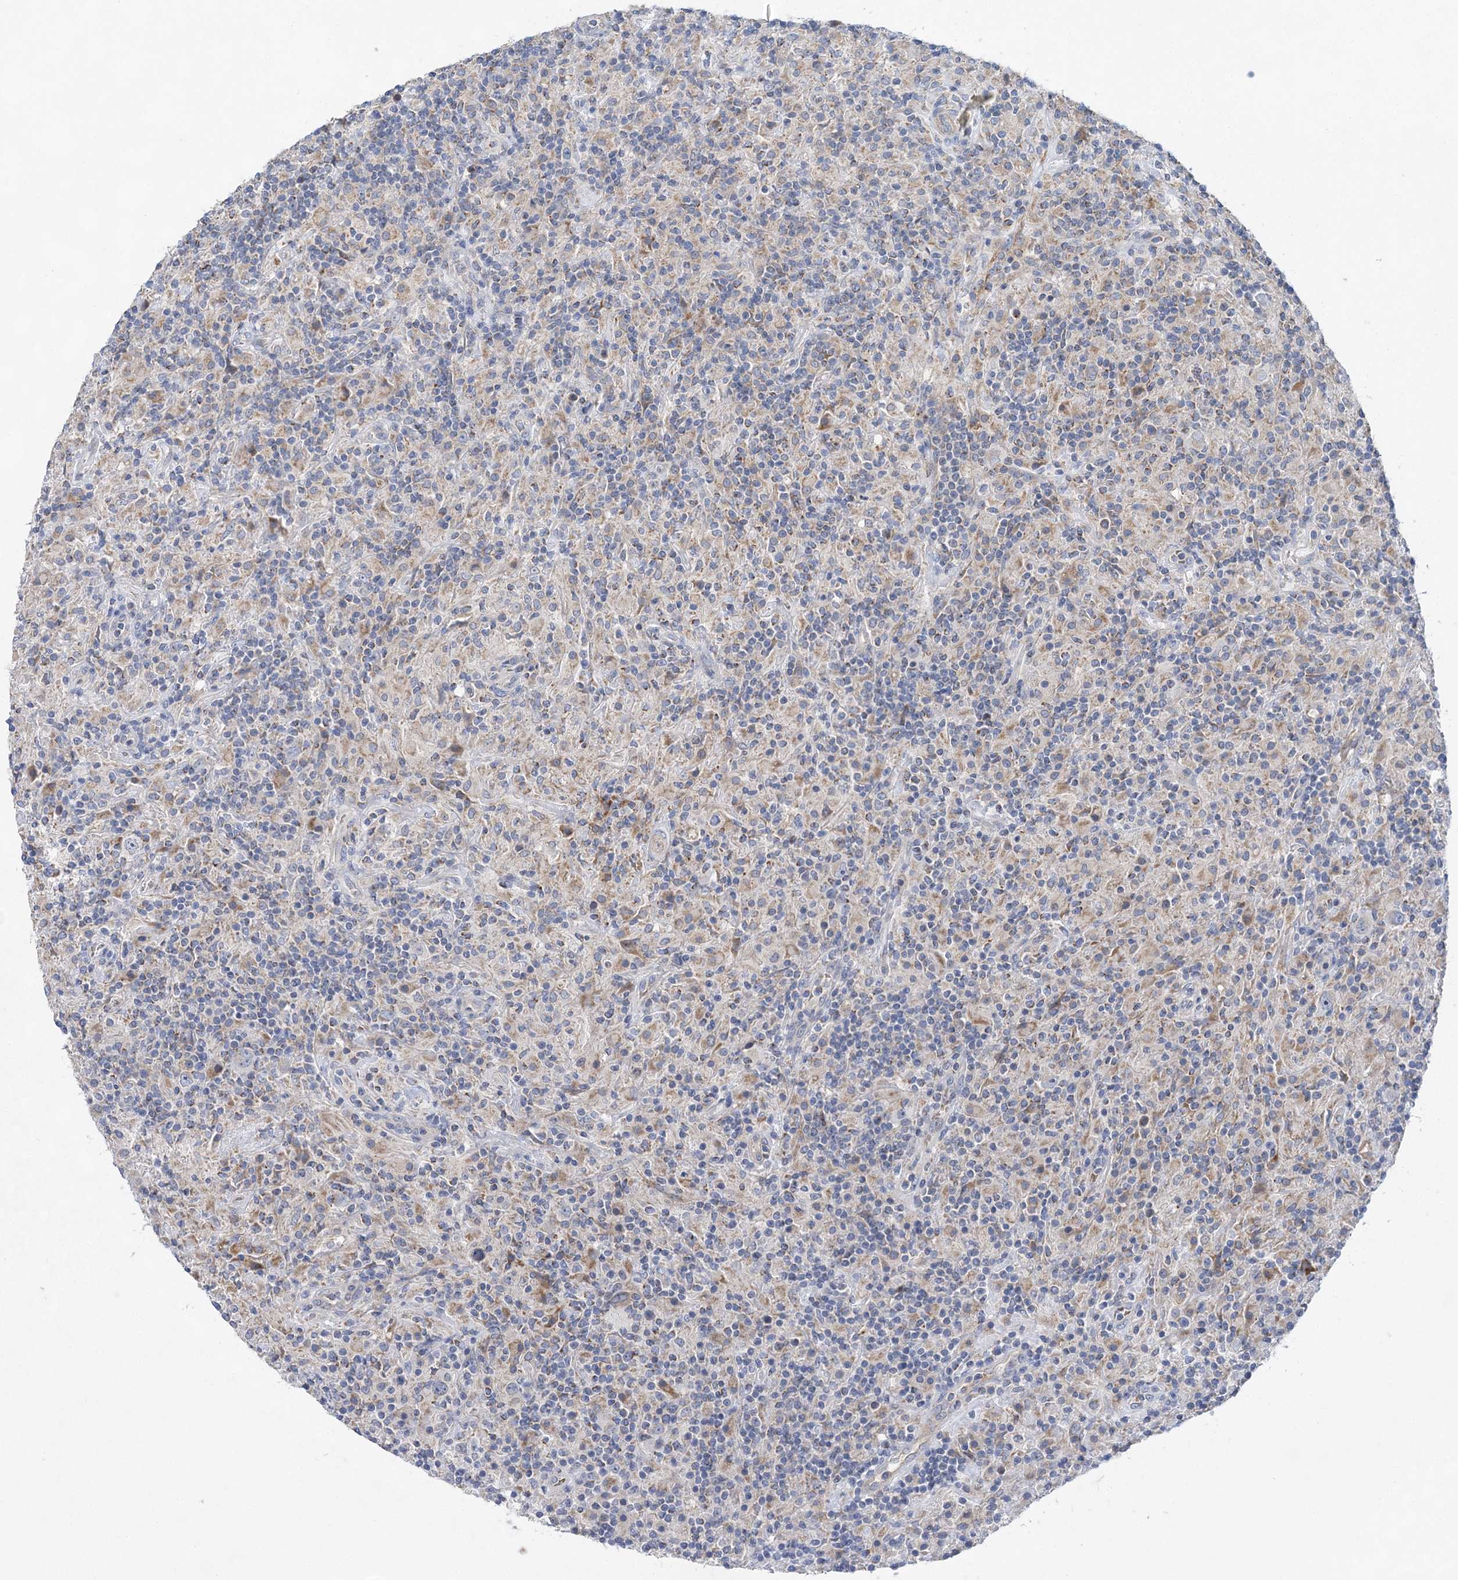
{"staining": {"intensity": "weak", "quantity": "<25%", "location": "cytoplasmic/membranous"}, "tissue": "lymphoma", "cell_type": "Tumor cells", "image_type": "cancer", "snomed": [{"axis": "morphology", "description": "Hodgkin's disease, NOS"}, {"axis": "topography", "description": "Lymph node"}], "caption": "High power microscopy histopathology image of an immunohistochemistry (IHC) histopathology image of lymphoma, revealing no significant staining in tumor cells. (DAB IHC visualized using brightfield microscopy, high magnification).", "gene": "TRAPPC13", "patient": {"sex": "male", "age": 70}}